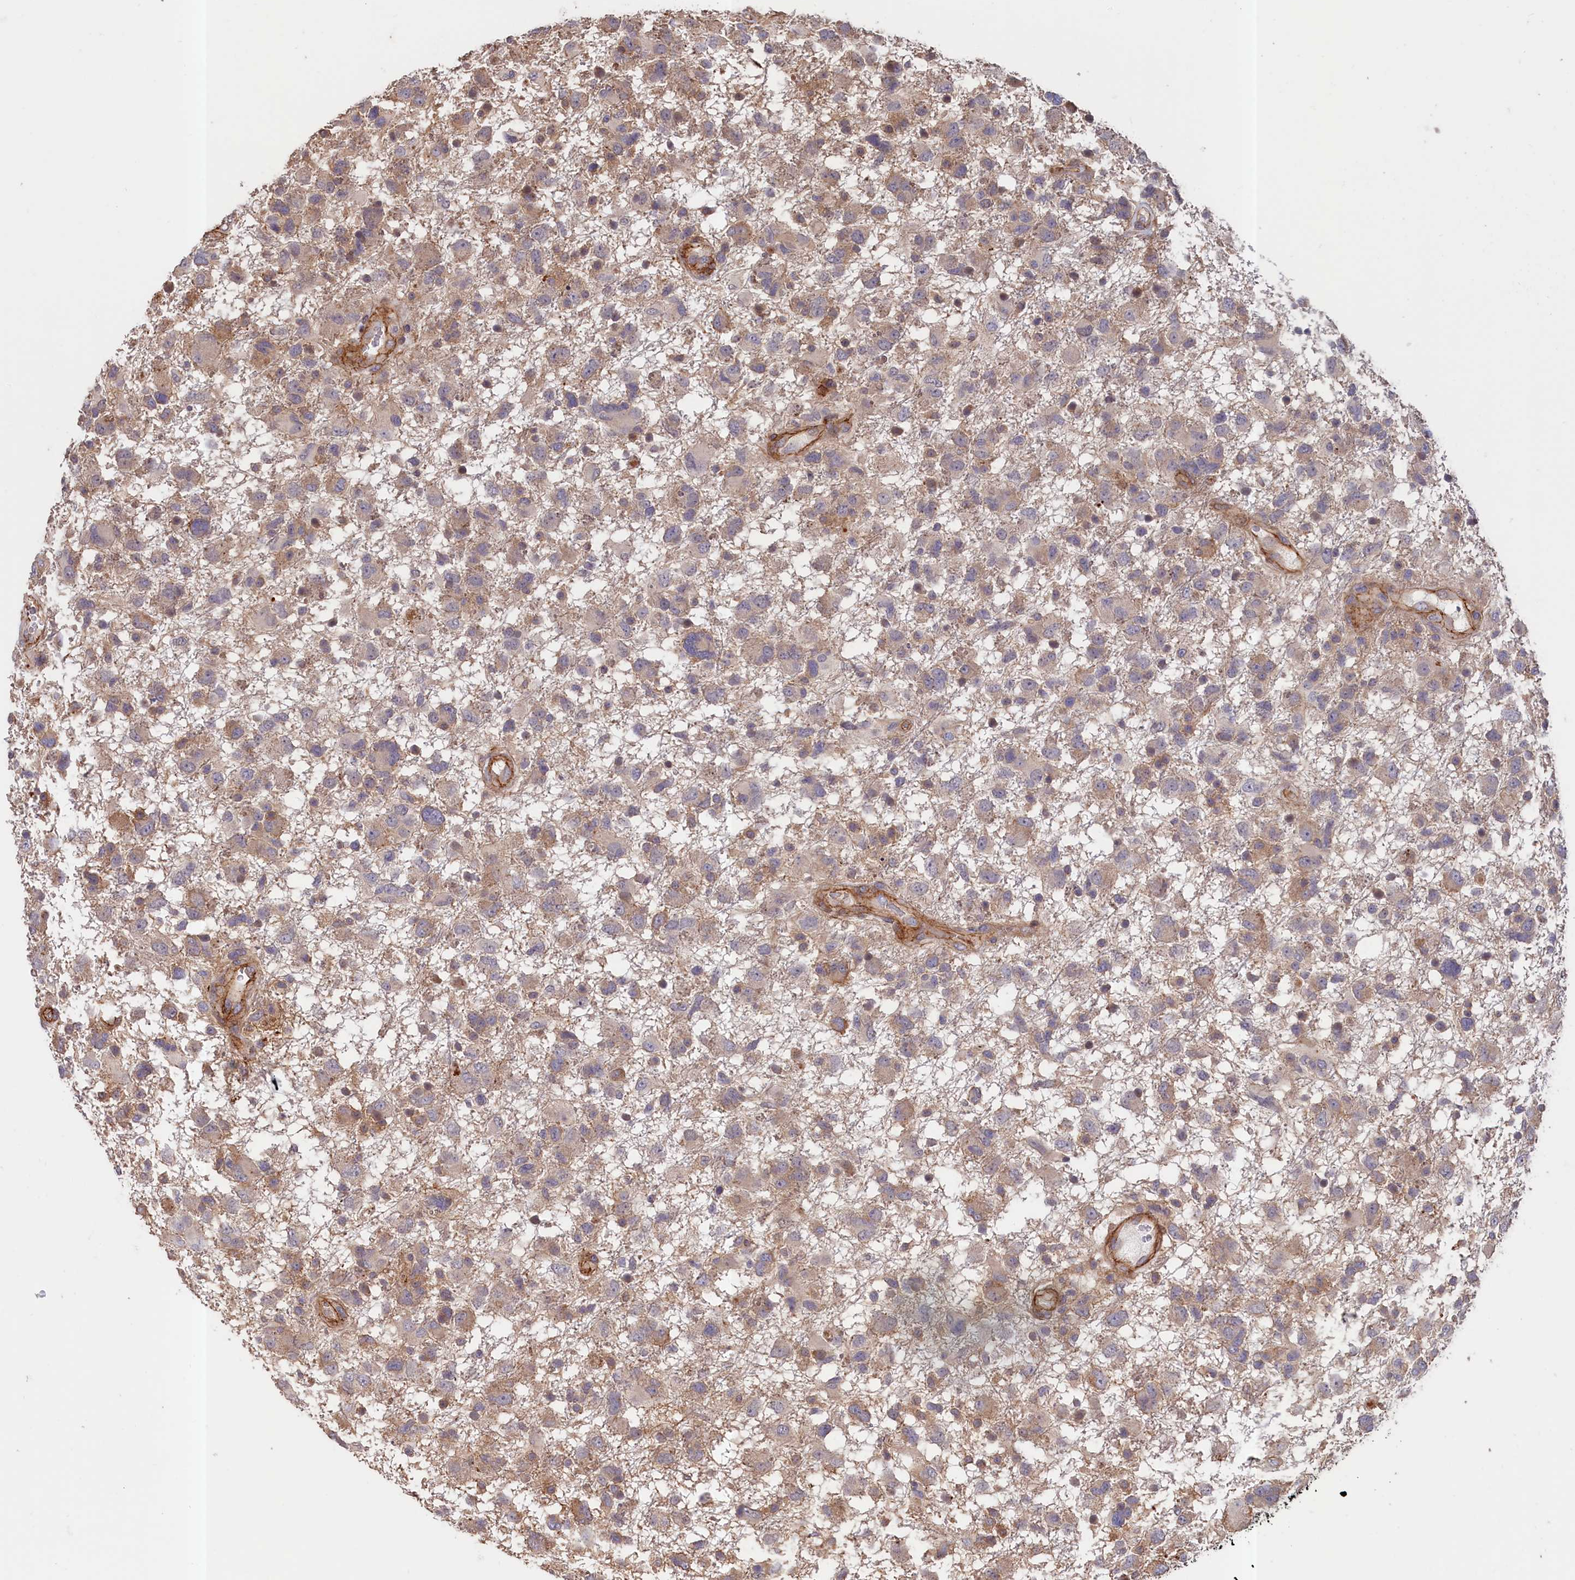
{"staining": {"intensity": "weak", "quantity": "<25%", "location": "cytoplasmic/membranous"}, "tissue": "glioma", "cell_type": "Tumor cells", "image_type": "cancer", "snomed": [{"axis": "morphology", "description": "Glioma, malignant, High grade"}, {"axis": "topography", "description": "Brain"}], "caption": "An image of glioma stained for a protein demonstrates no brown staining in tumor cells.", "gene": "ANKRD27", "patient": {"sex": "male", "age": 61}}